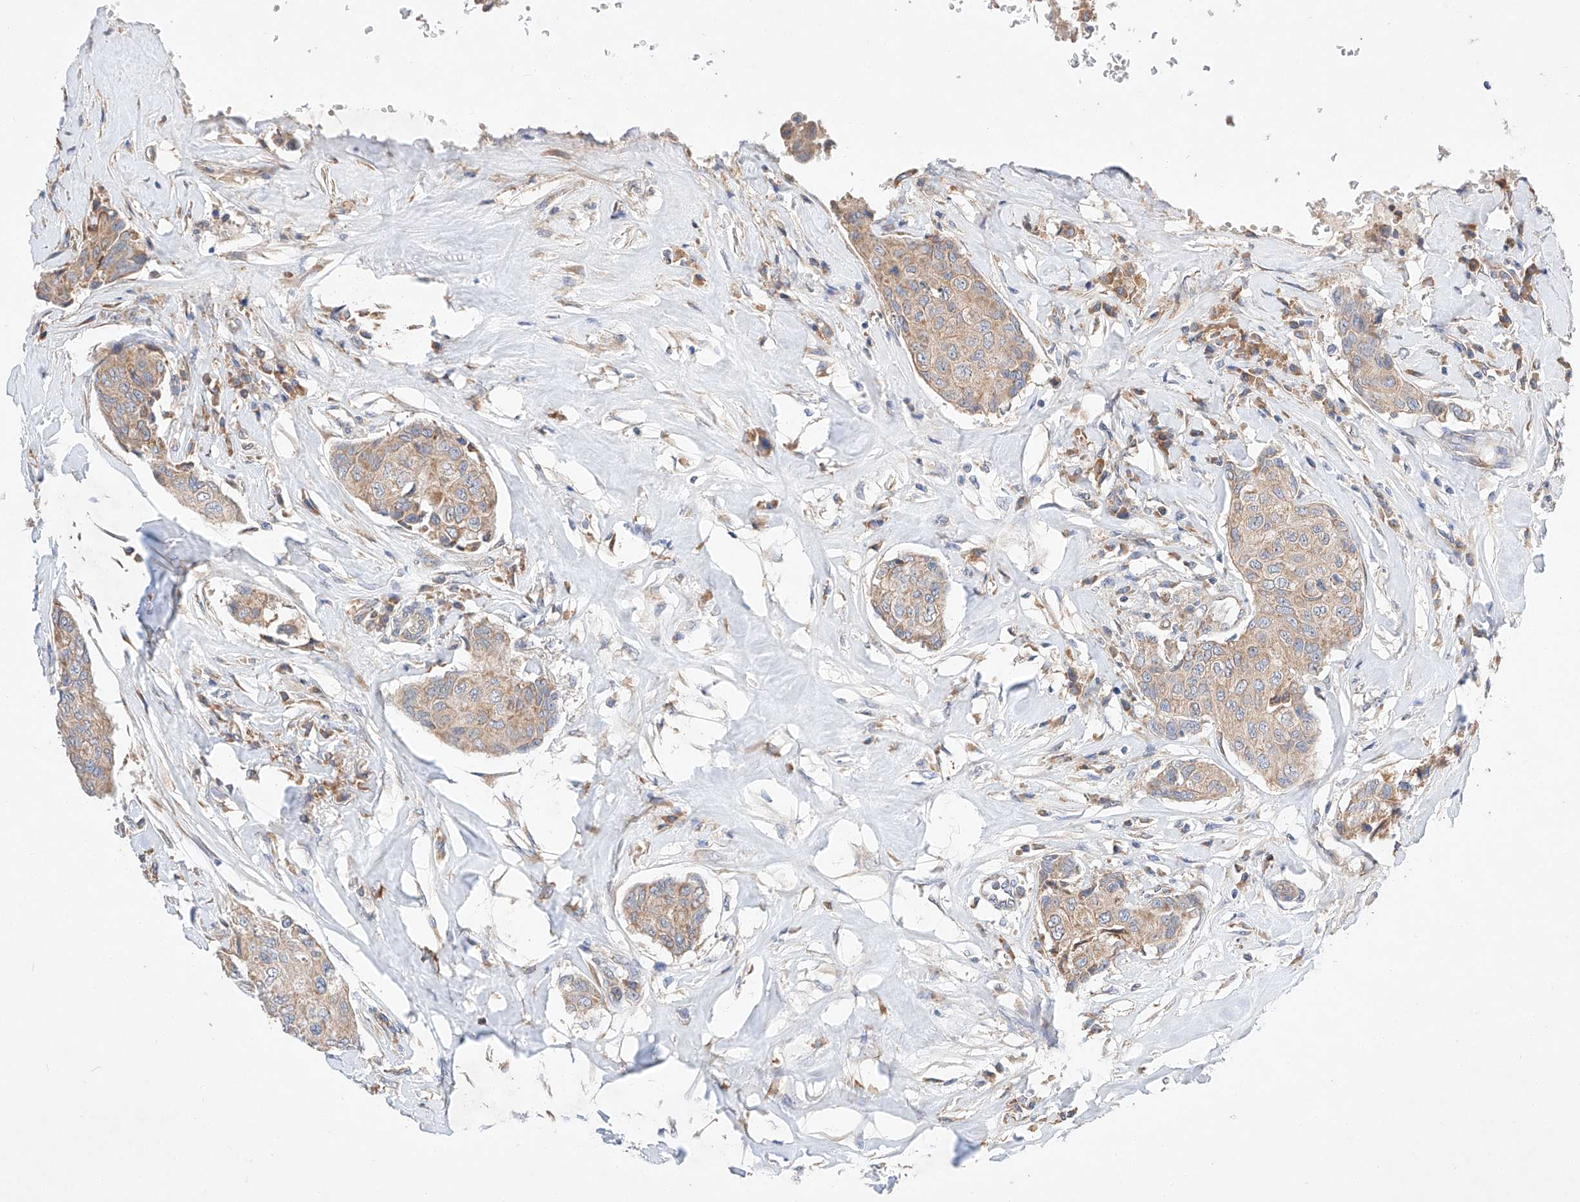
{"staining": {"intensity": "moderate", "quantity": "25%-75%", "location": "cytoplasmic/membranous"}, "tissue": "breast cancer", "cell_type": "Tumor cells", "image_type": "cancer", "snomed": [{"axis": "morphology", "description": "Duct carcinoma"}, {"axis": "topography", "description": "Breast"}], "caption": "The immunohistochemical stain shows moderate cytoplasmic/membranous staining in tumor cells of breast intraductal carcinoma tissue.", "gene": "C6orf118", "patient": {"sex": "female", "age": 80}}